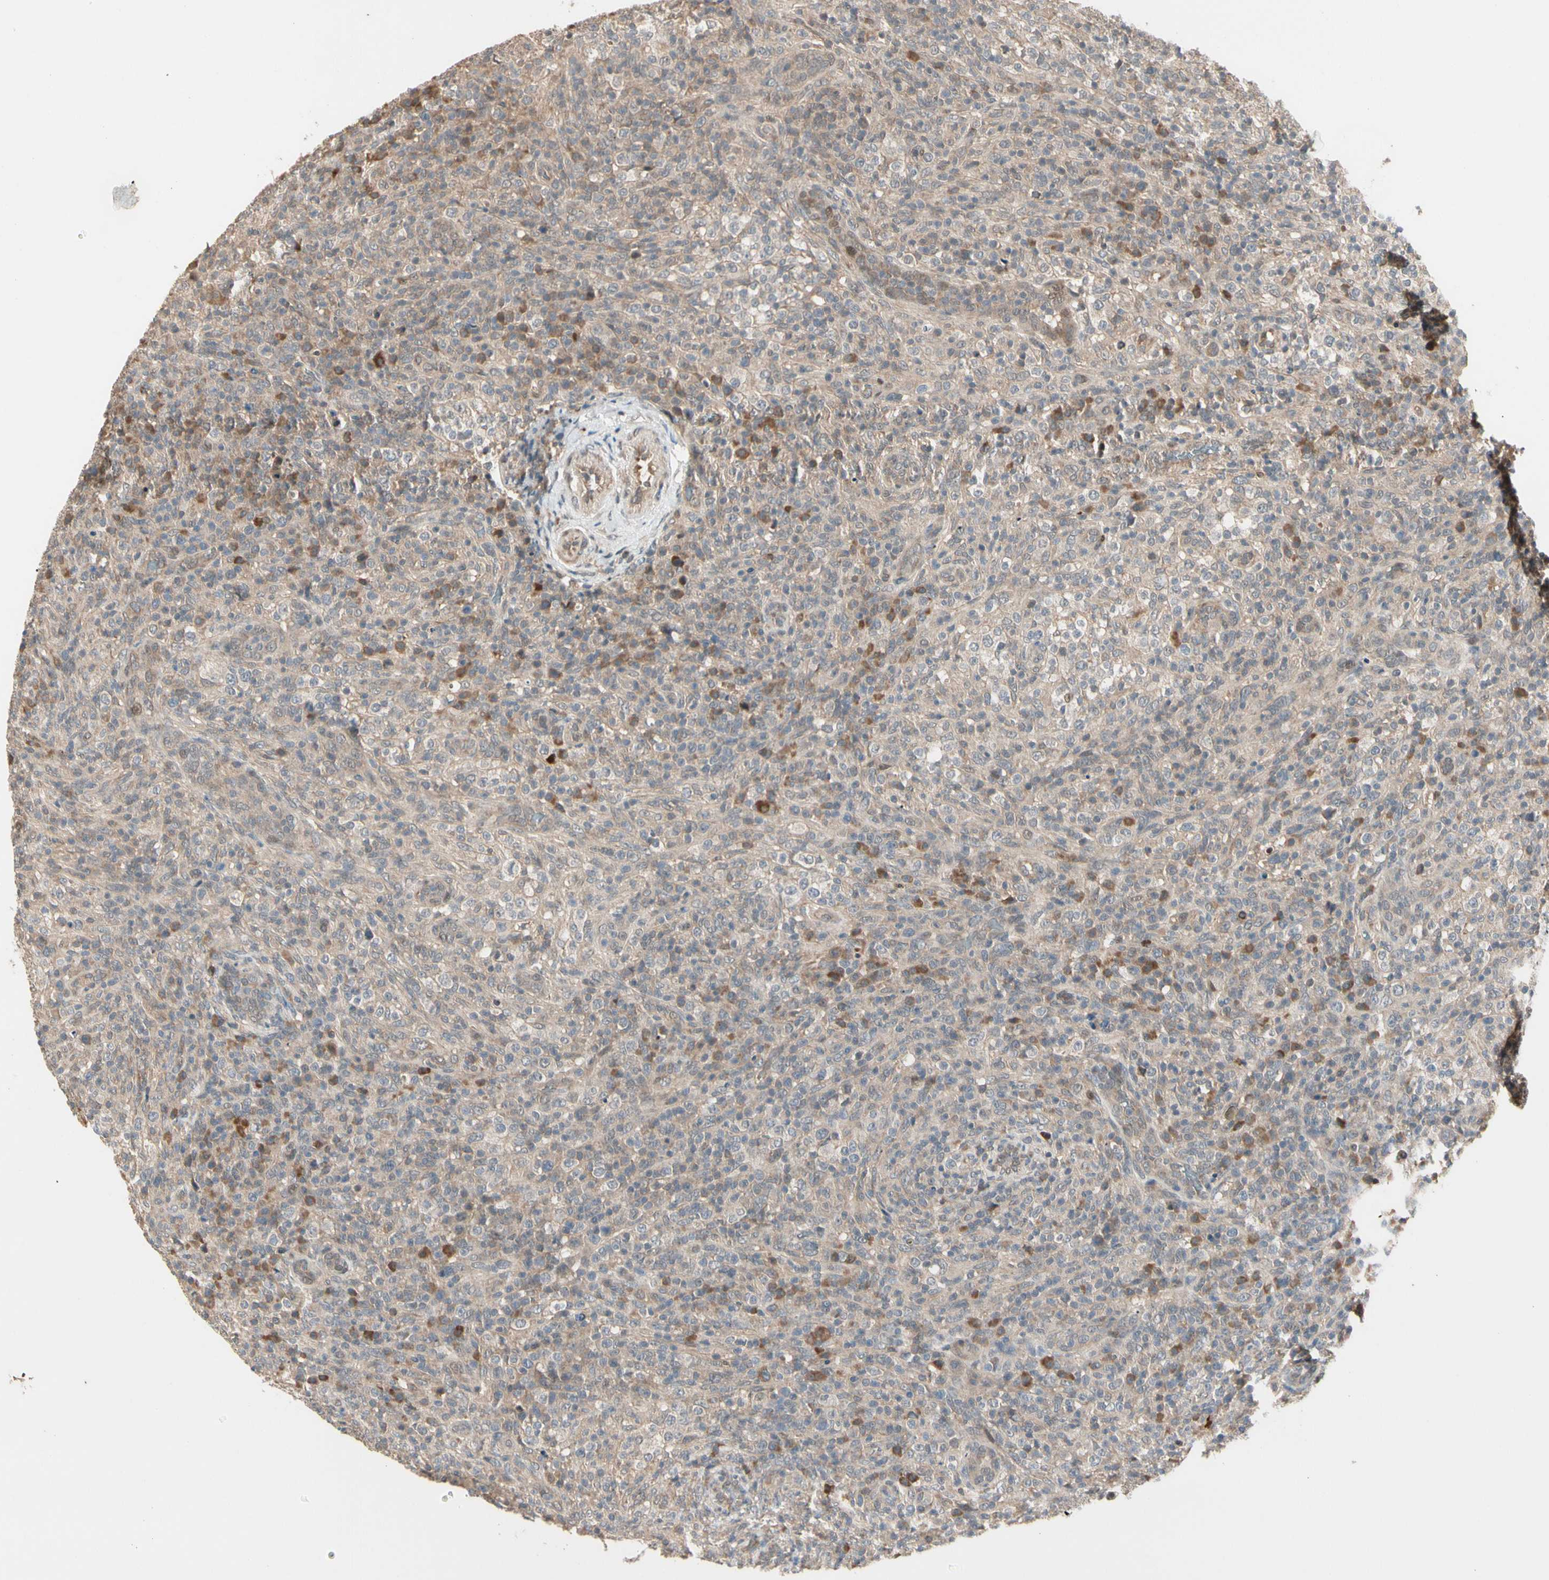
{"staining": {"intensity": "weak", "quantity": ">75%", "location": "cytoplasmic/membranous"}, "tissue": "lymphoma", "cell_type": "Tumor cells", "image_type": "cancer", "snomed": [{"axis": "morphology", "description": "Malignant lymphoma, non-Hodgkin's type, High grade"}, {"axis": "topography", "description": "Lymph node"}], "caption": "This micrograph demonstrates IHC staining of human malignant lymphoma, non-Hodgkin's type (high-grade), with low weak cytoplasmic/membranous expression in approximately >75% of tumor cells.", "gene": "ATG4C", "patient": {"sex": "female", "age": 76}}